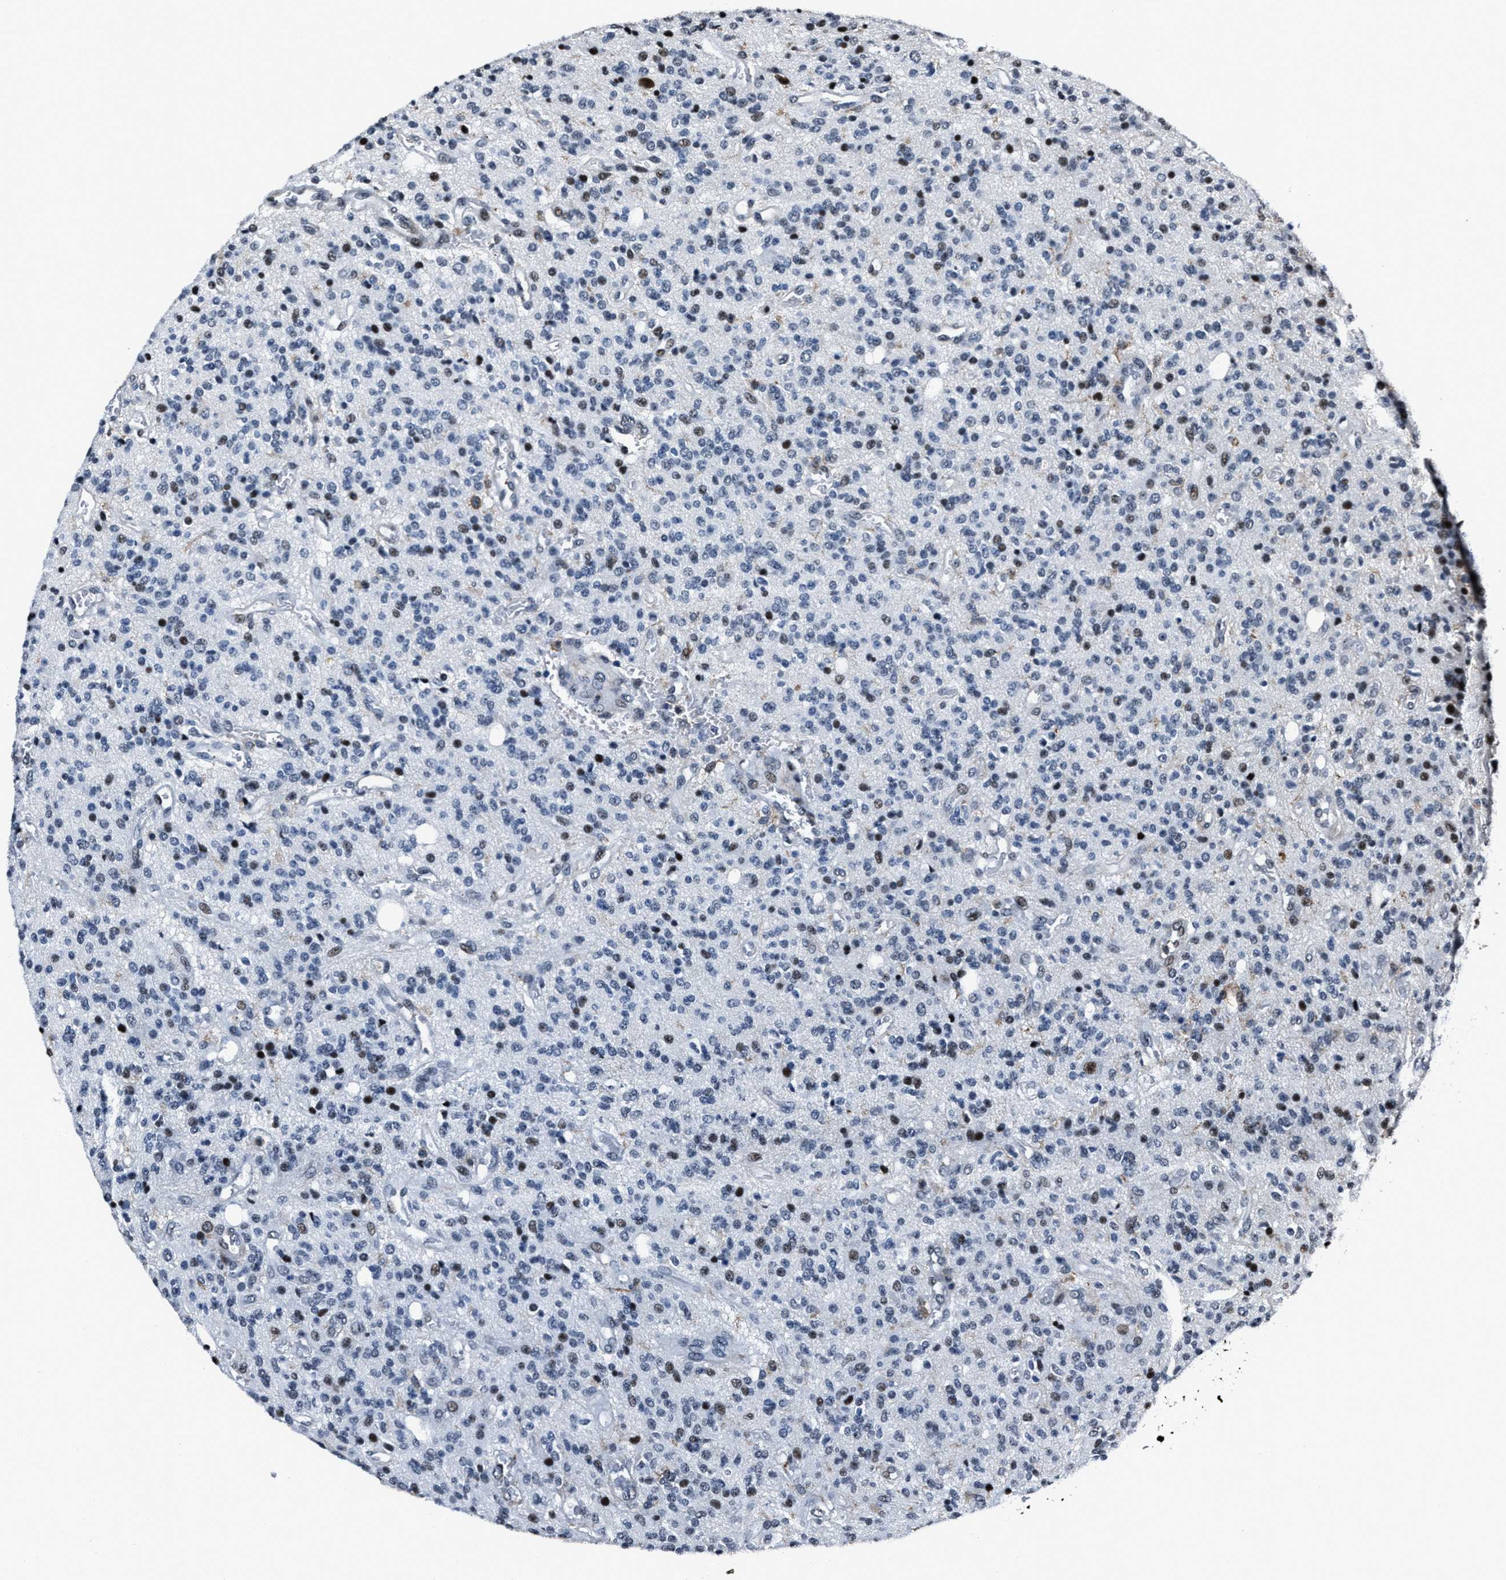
{"staining": {"intensity": "moderate", "quantity": "<25%", "location": "nuclear"}, "tissue": "glioma", "cell_type": "Tumor cells", "image_type": "cancer", "snomed": [{"axis": "morphology", "description": "Glioma, malignant, High grade"}, {"axis": "topography", "description": "Brain"}], "caption": "Human glioma stained for a protein (brown) demonstrates moderate nuclear positive positivity in approximately <25% of tumor cells.", "gene": "PPIE", "patient": {"sex": "male", "age": 34}}